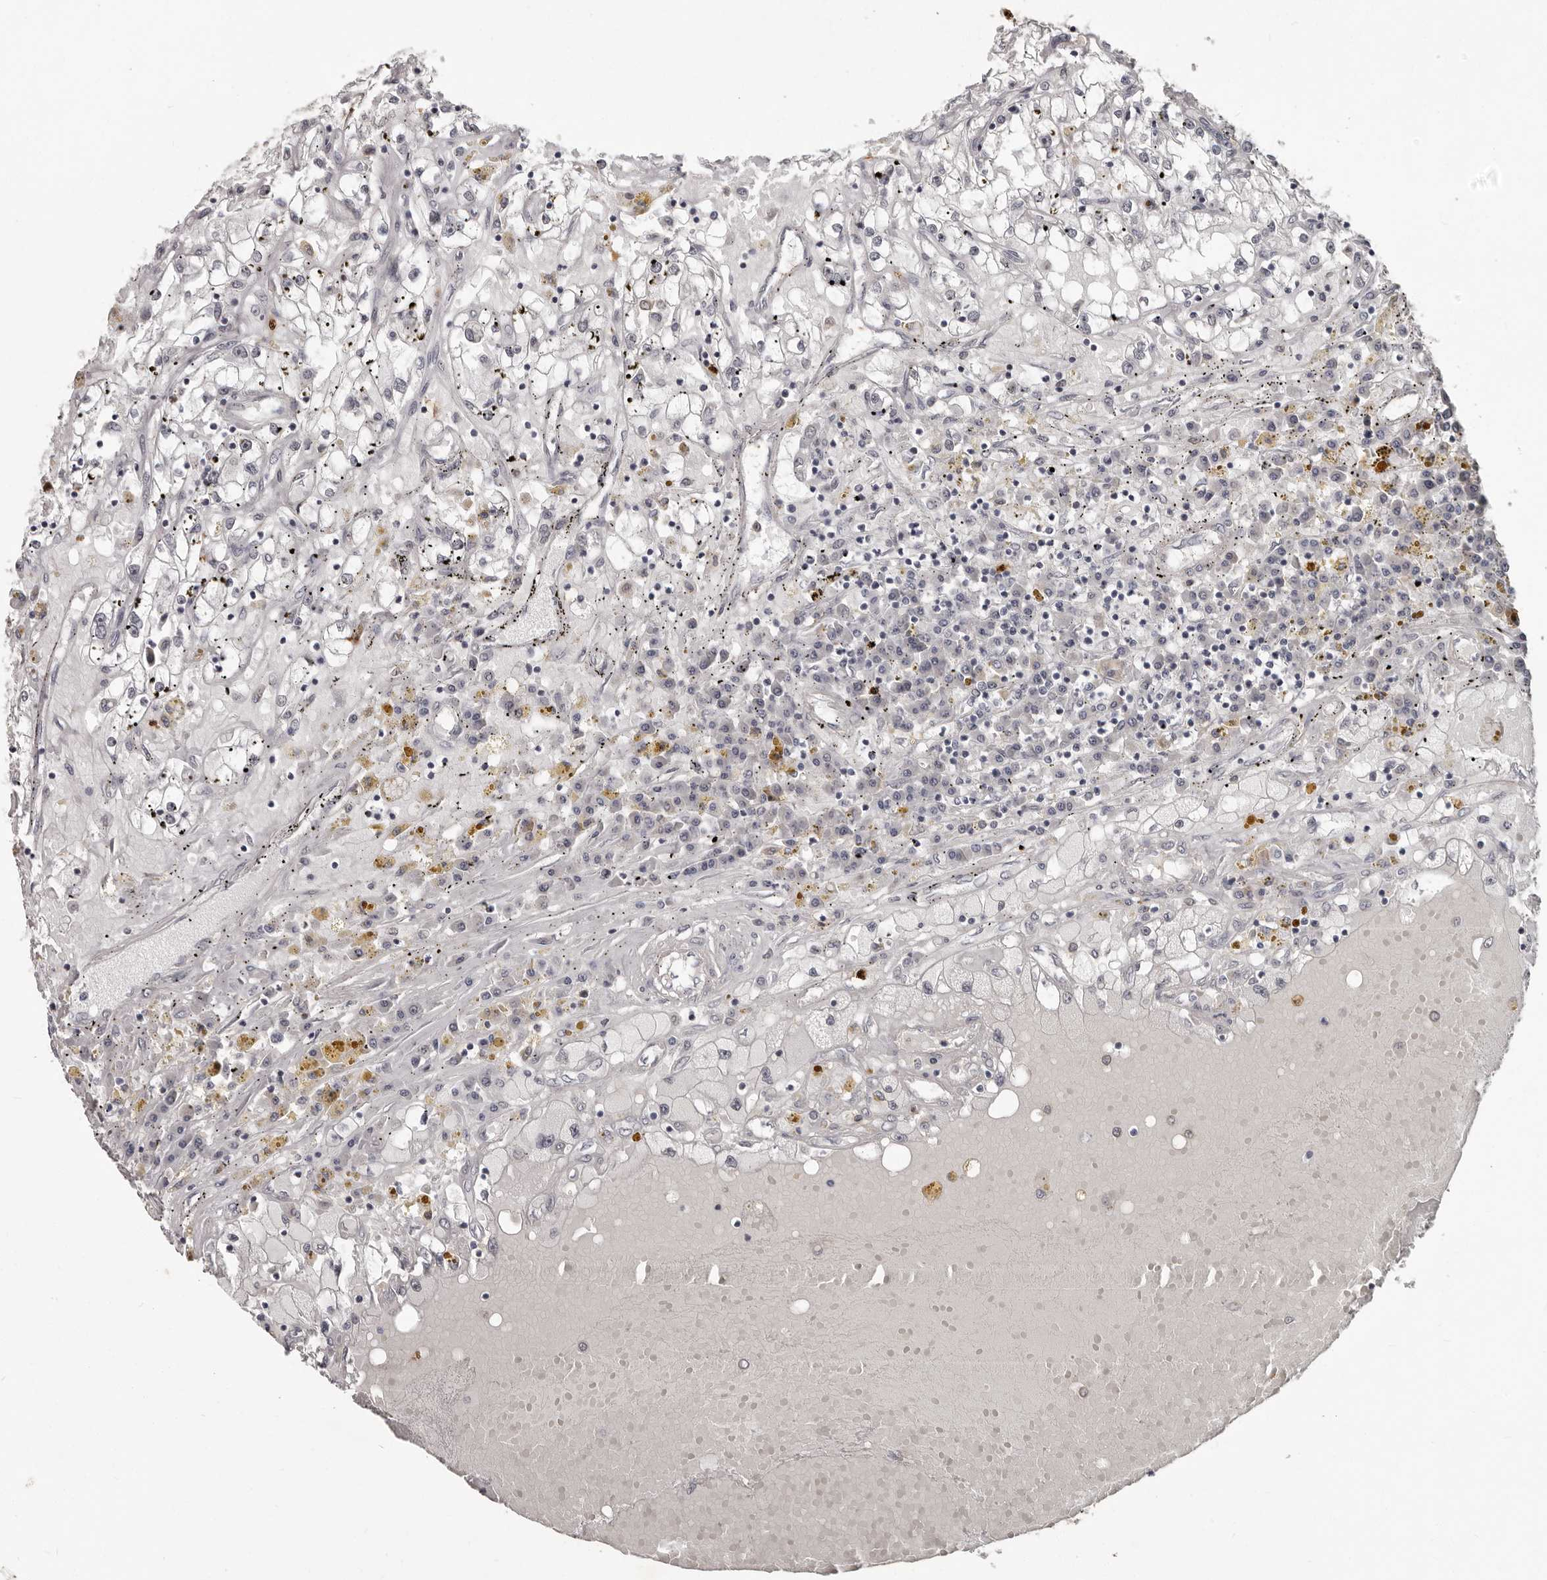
{"staining": {"intensity": "negative", "quantity": "none", "location": "none"}, "tissue": "renal cancer", "cell_type": "Tumor cells", "image_type": "cancer", "snomed": [{"axis": "morphology", "description": "Adenocarcinoma, NOS"}, {"axis": "topography", "description": "Kidney"}], "caption": "Protein analysis of renal adenocarcinoma reveals no significant staining in tumor cells. (DAB immunohistochemistry (IHC) visualized using brightfield microscopy, high magnification).", "gene": "GPR157", "patient": {"sex": "male", "age": 56}}